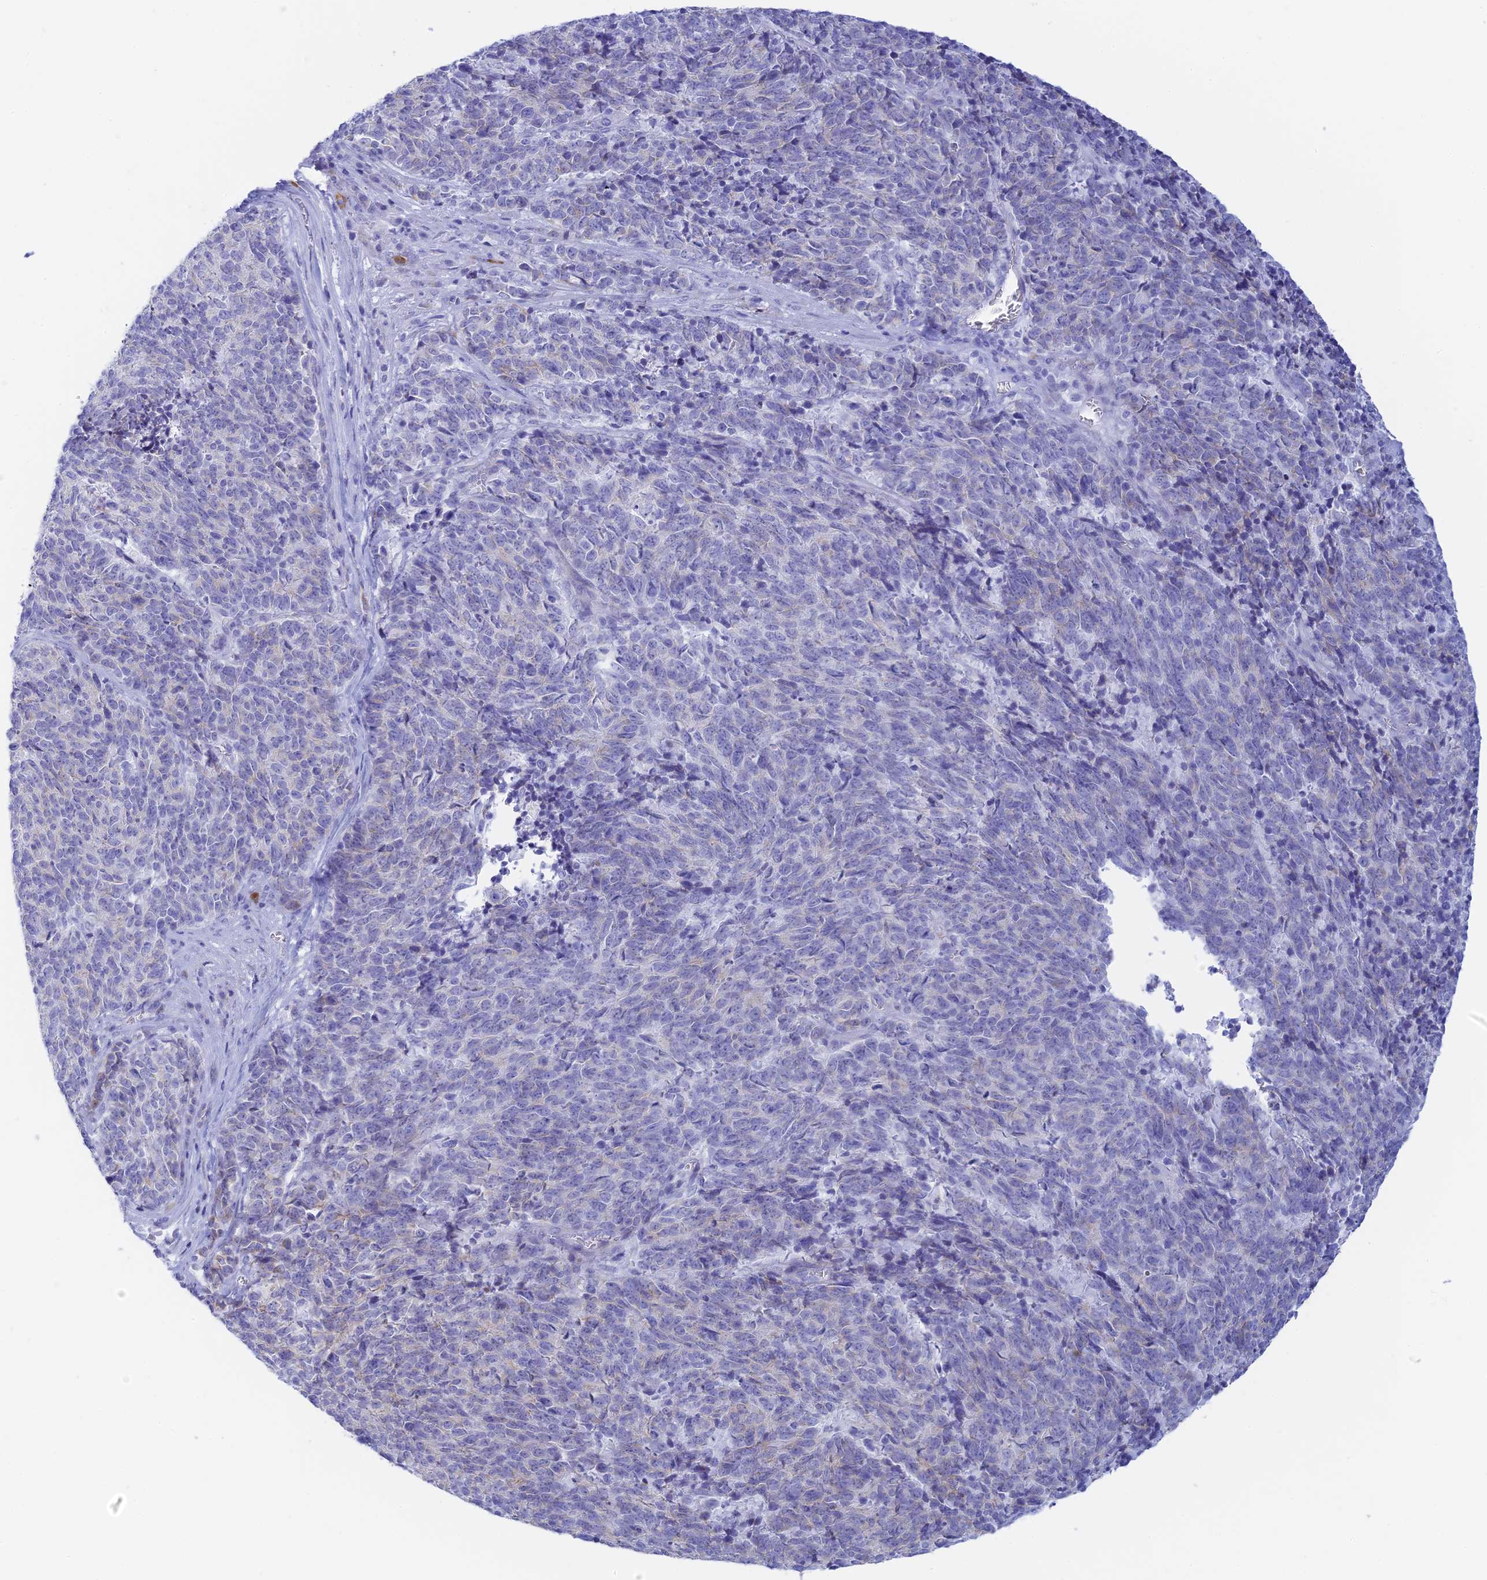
{"staining": {"intensity": "negative", "quantity": "none", "location": "none"}, "tissue": "cervical cancer", "cell_type": "Tumor cells", "image_type": "cancer", "snomed": [{"axis": "morphology", "description": "Squamous cell carcinoma, NOS"}, {"axis": "topography", "description": "Cervix"}], "caption": "Tumor cells show no significant protein expression in cervical cancer (squamous cell carcinoma).", "gene": "CEP152", "patient": {"sex": "female", "age": 29}}